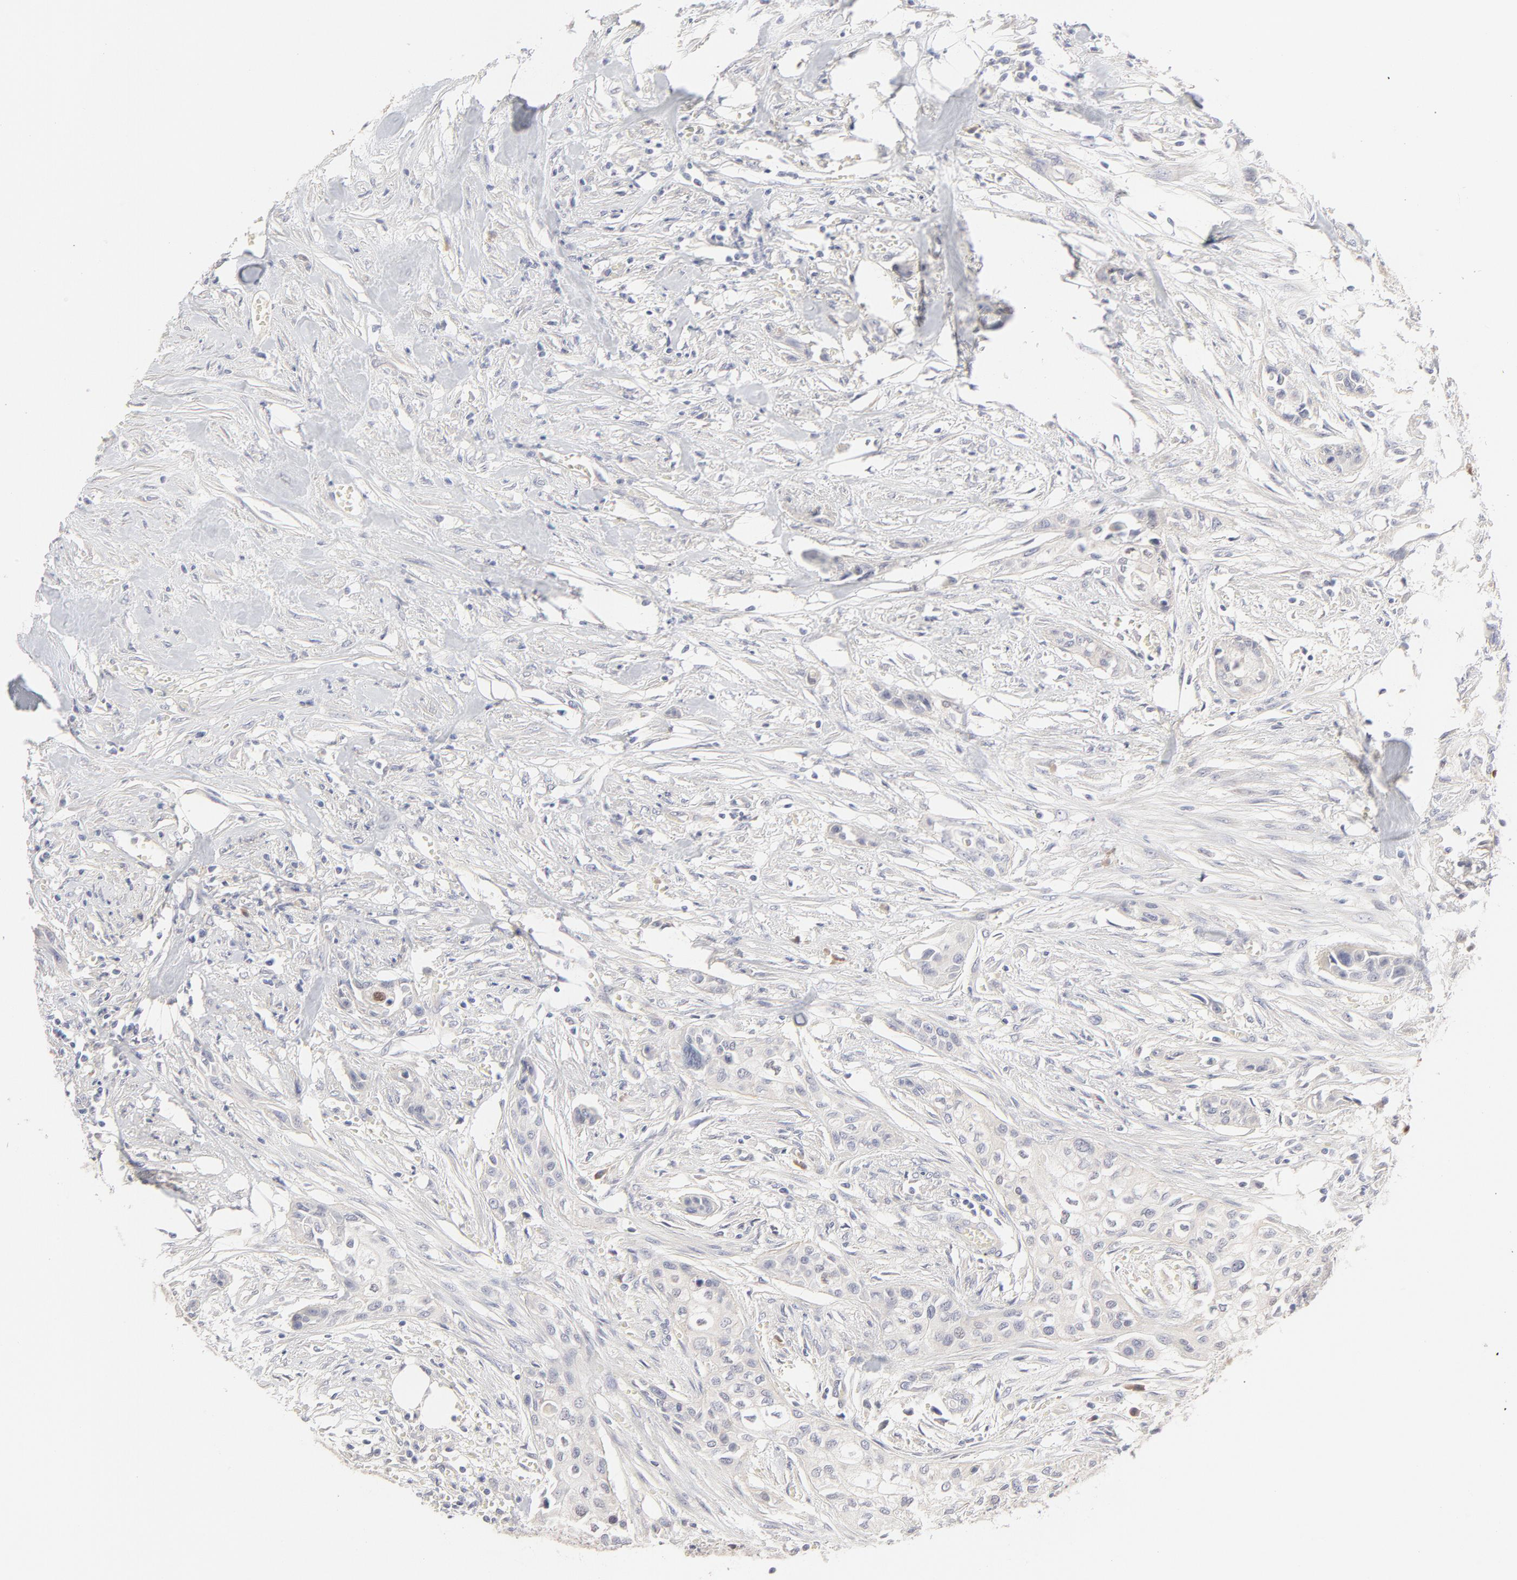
{"staining": {"intensity": "weak", "quantity": "<25%", "location": "nuclear"}, "tissue": "urothelial cancer", "cell_type": "Tumor cells", "image_type": "cancer", "snomed": [{"axis": "morphology", "description": "Urothelial carcinoma, High grade"}, {"axis": "topography", "description": "Urinary bladder"}], "caption": "Photomicrograph shows no protein staining in tumor cells of urothelial cancer tissue.", "gene": "ELF3", "patient": {"sex": "male", "age": 74}}